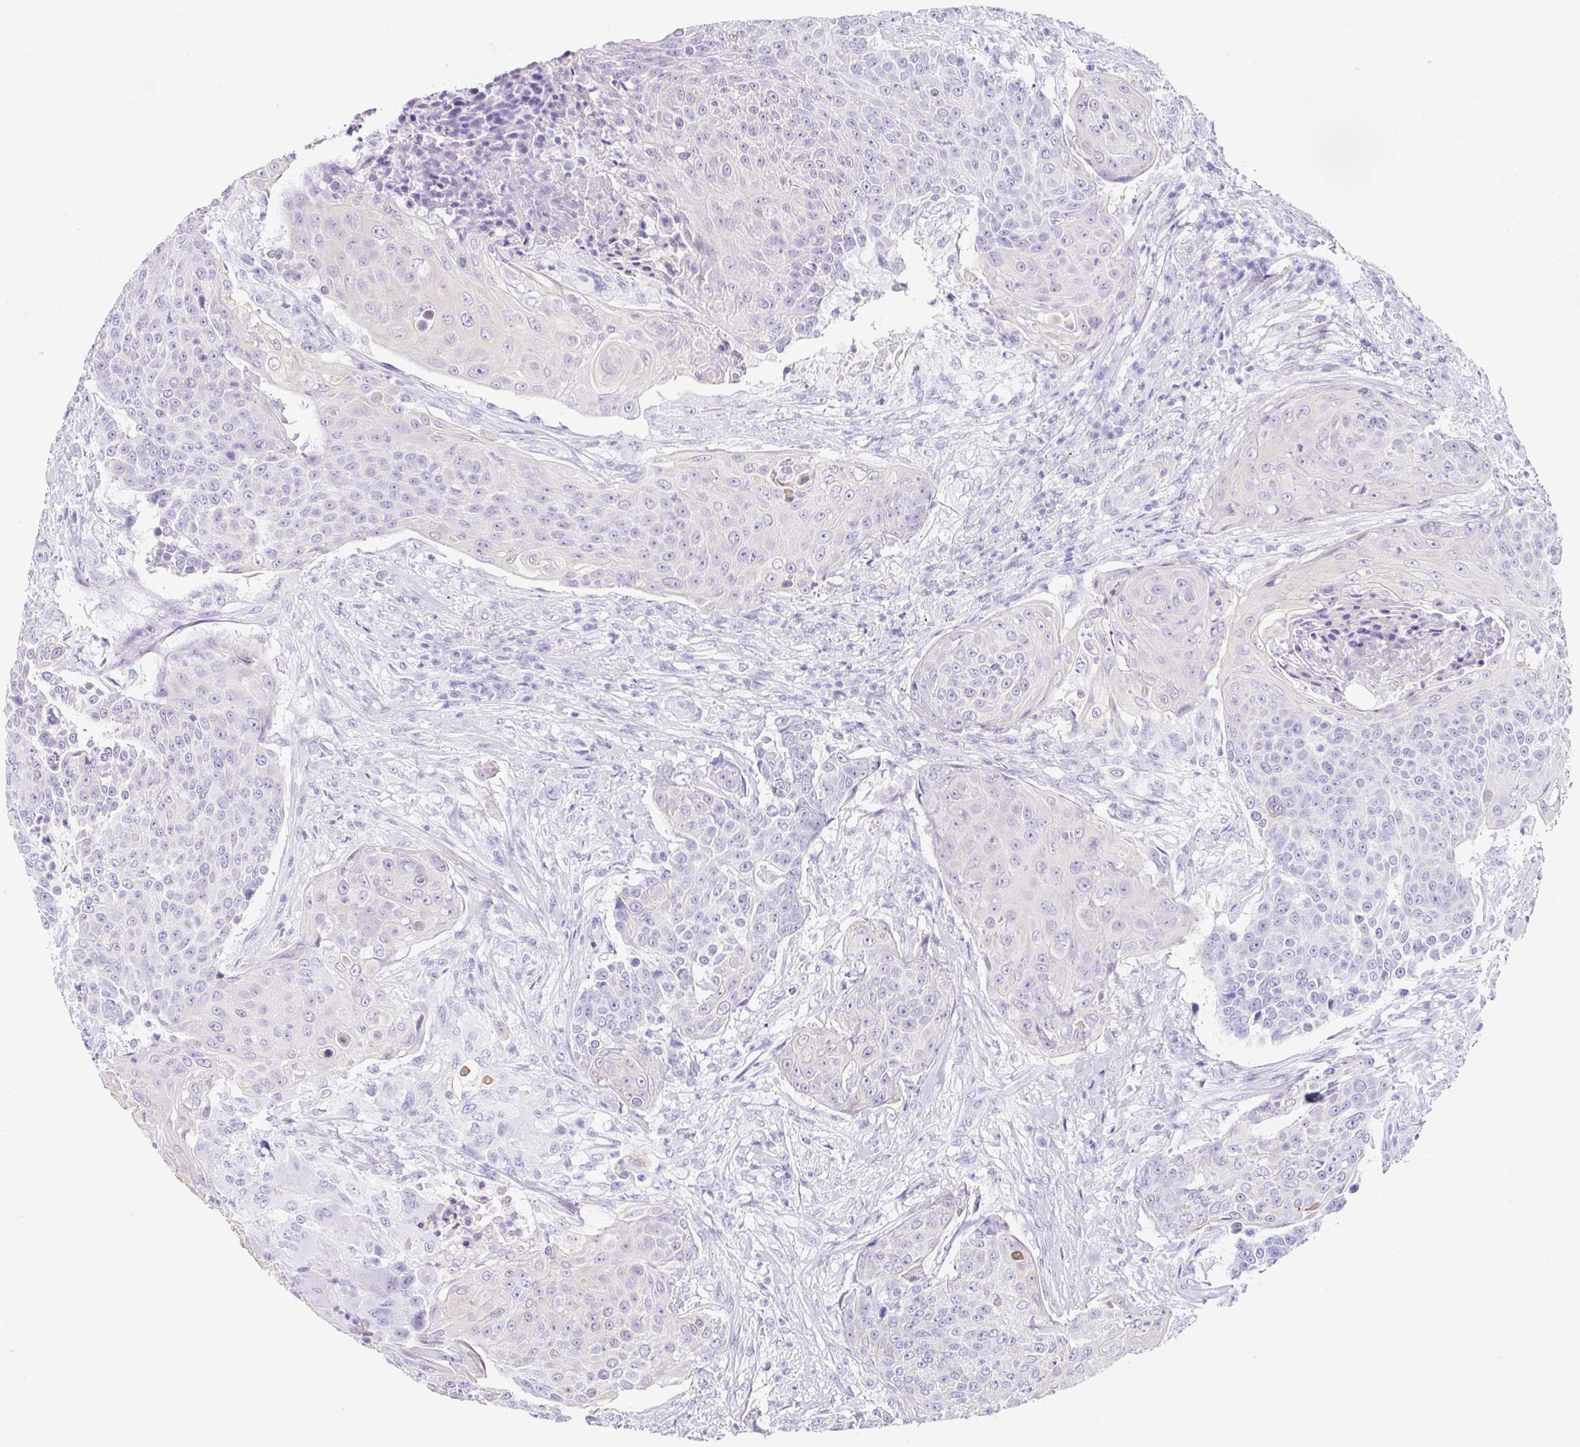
{"staining": {"intensity": "negative", "quantity": "none", "location": "none"}, "tissue": "urothelial cancer", "cell_type": "Tumor cells", "image_type": "cancer", "snomed": [{"axis": "morphology", "description": "Urothelial carcinoma, High grade"}, {"axis": "topography", "description": "Urinary bladder"}], "caption": "Immunohistochemistry (IHC) histopathology image of human high-grade urothelial carcinoma stained for a protein (brown), which reveals no positivity in tumor cells.", "gene": "CLDND2", "patient": {"sex": "female", "age": 63}}